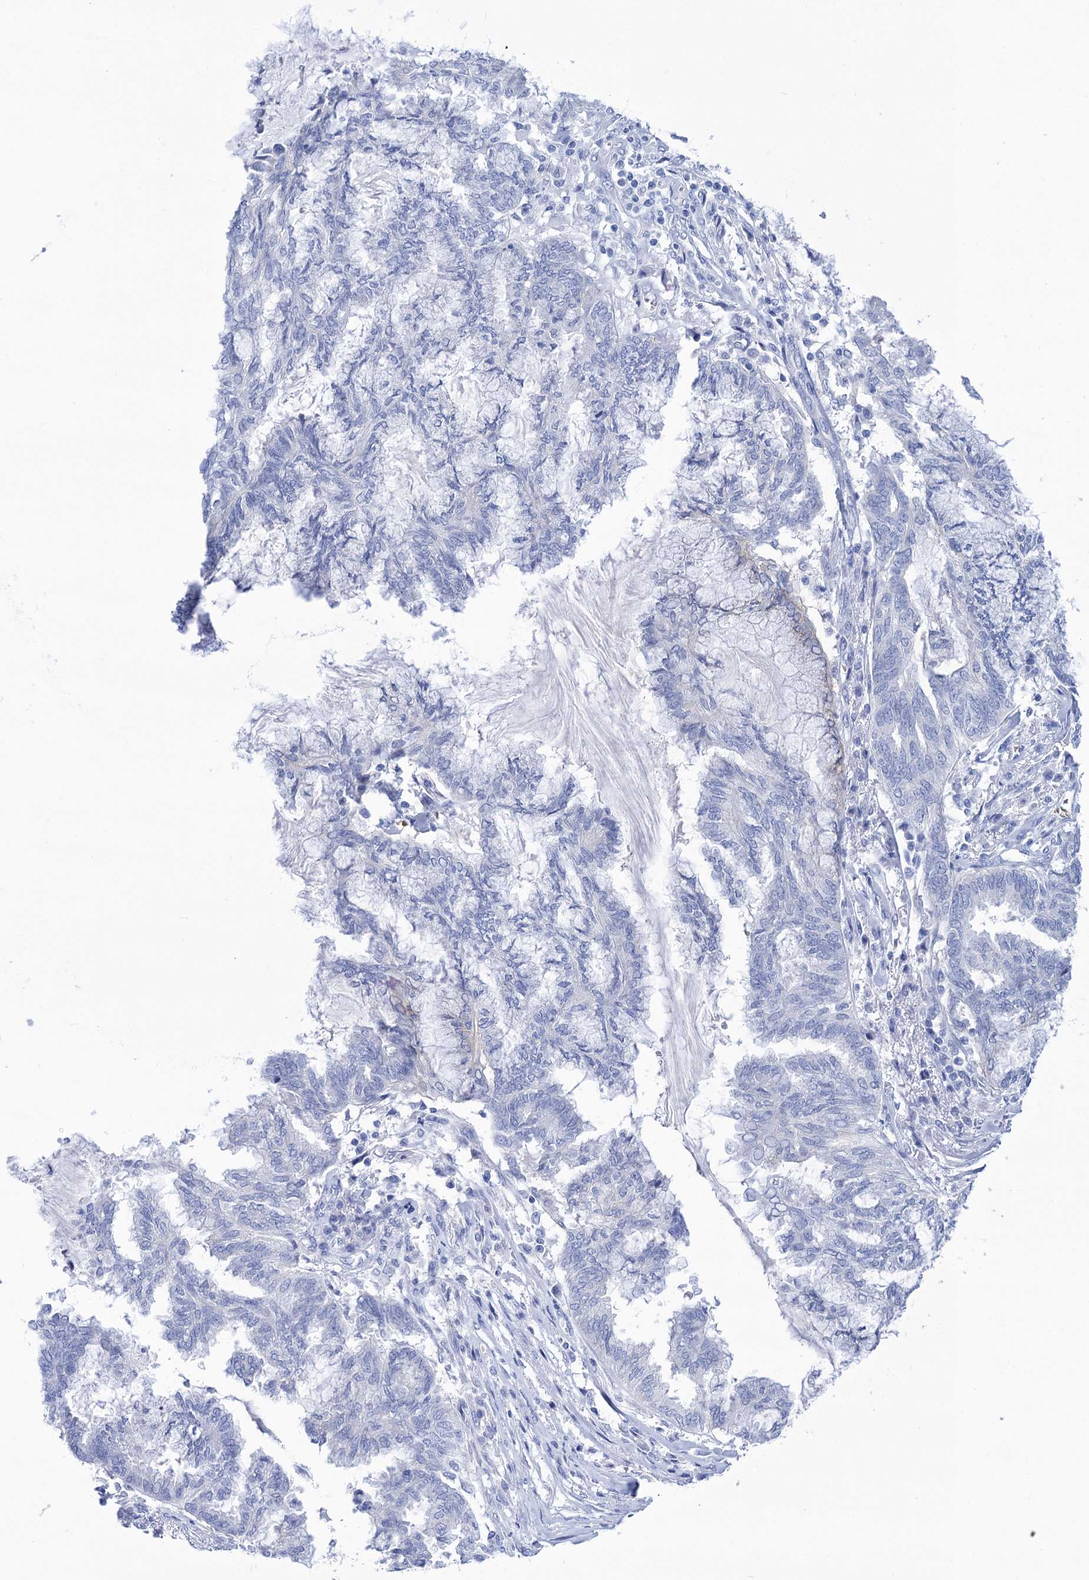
{"staining": {"intensity": "negative", "quantity": "none", "location": "none"}, "tissue": "endometrial cancer", "cell_type": "Tumor cells", "image_type": "cancer", "snomed": [{"axis": "morphology", "description": "Adenocarcinoma, NOS"}, {"axis": "topography", "description": "Endometrium"}], "caption": "Tumor cells show no significant protein positivity in adenocarcinoma (endometrial).", "gene": "YARS2", "patient": {"sex": "female", "age": 86}}